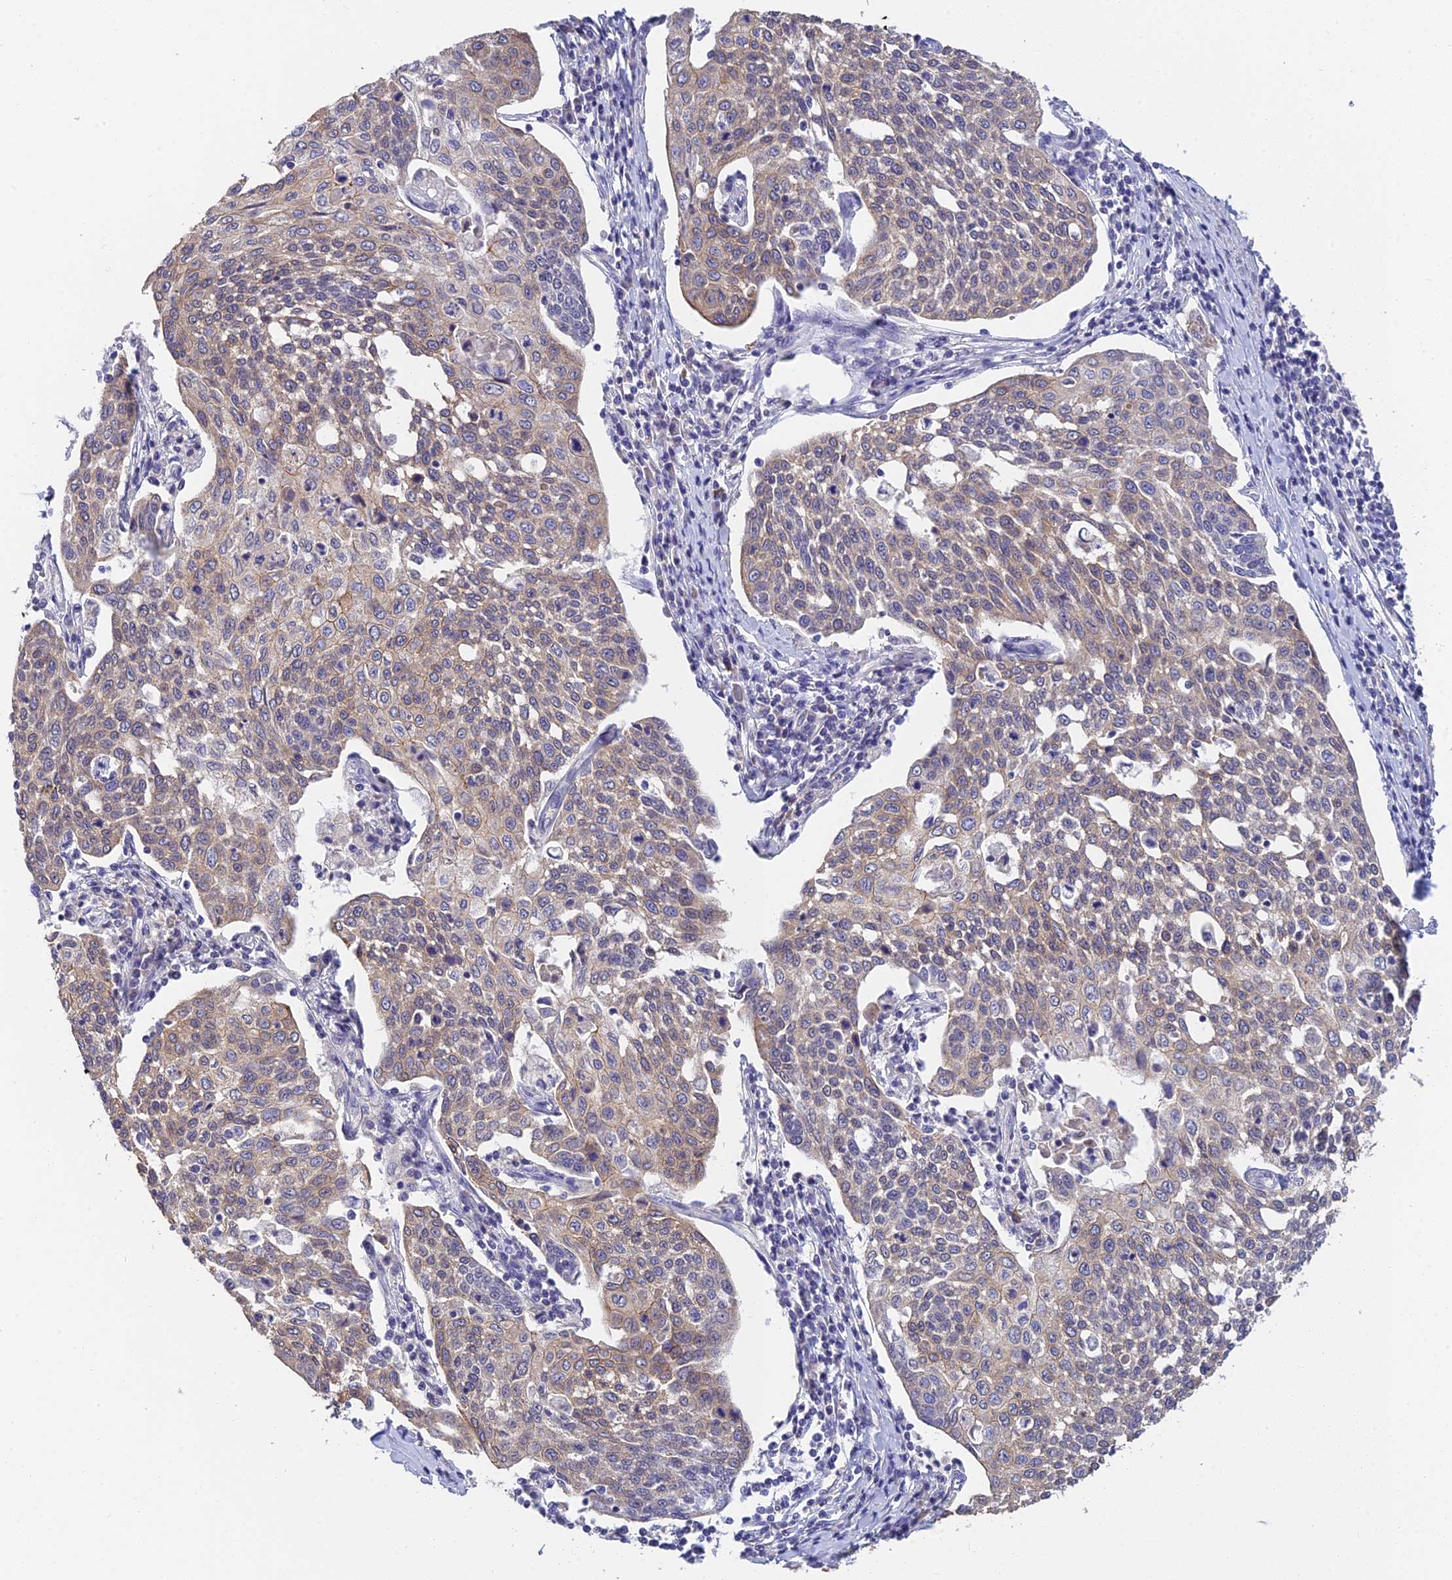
{"staining": {"intensity": "weak", "quantity": "25%-75%", "location": "cytoplasmic/membranous"}, "tissue": "cervical cancer", "cell_type": "Tumor cells", "image_type": "cancer", "snomed": [{"axis": "morphology", "description": "Squamous cell carcinoma, NOS"}, {"axis": "topography", "description": "Cervix"}], "caption": "High-magnification brightfield microscopy of cervical squamous cell carcinoma stained with DAB (brown) and counterstained with hematoxylin (blue). tumor cells exhibit weak cytoplasmic/membranous expression is seen in about25%-75% of cells.", "gene": "HOXB1", "patient": {"sex": "female", "age": 34}}